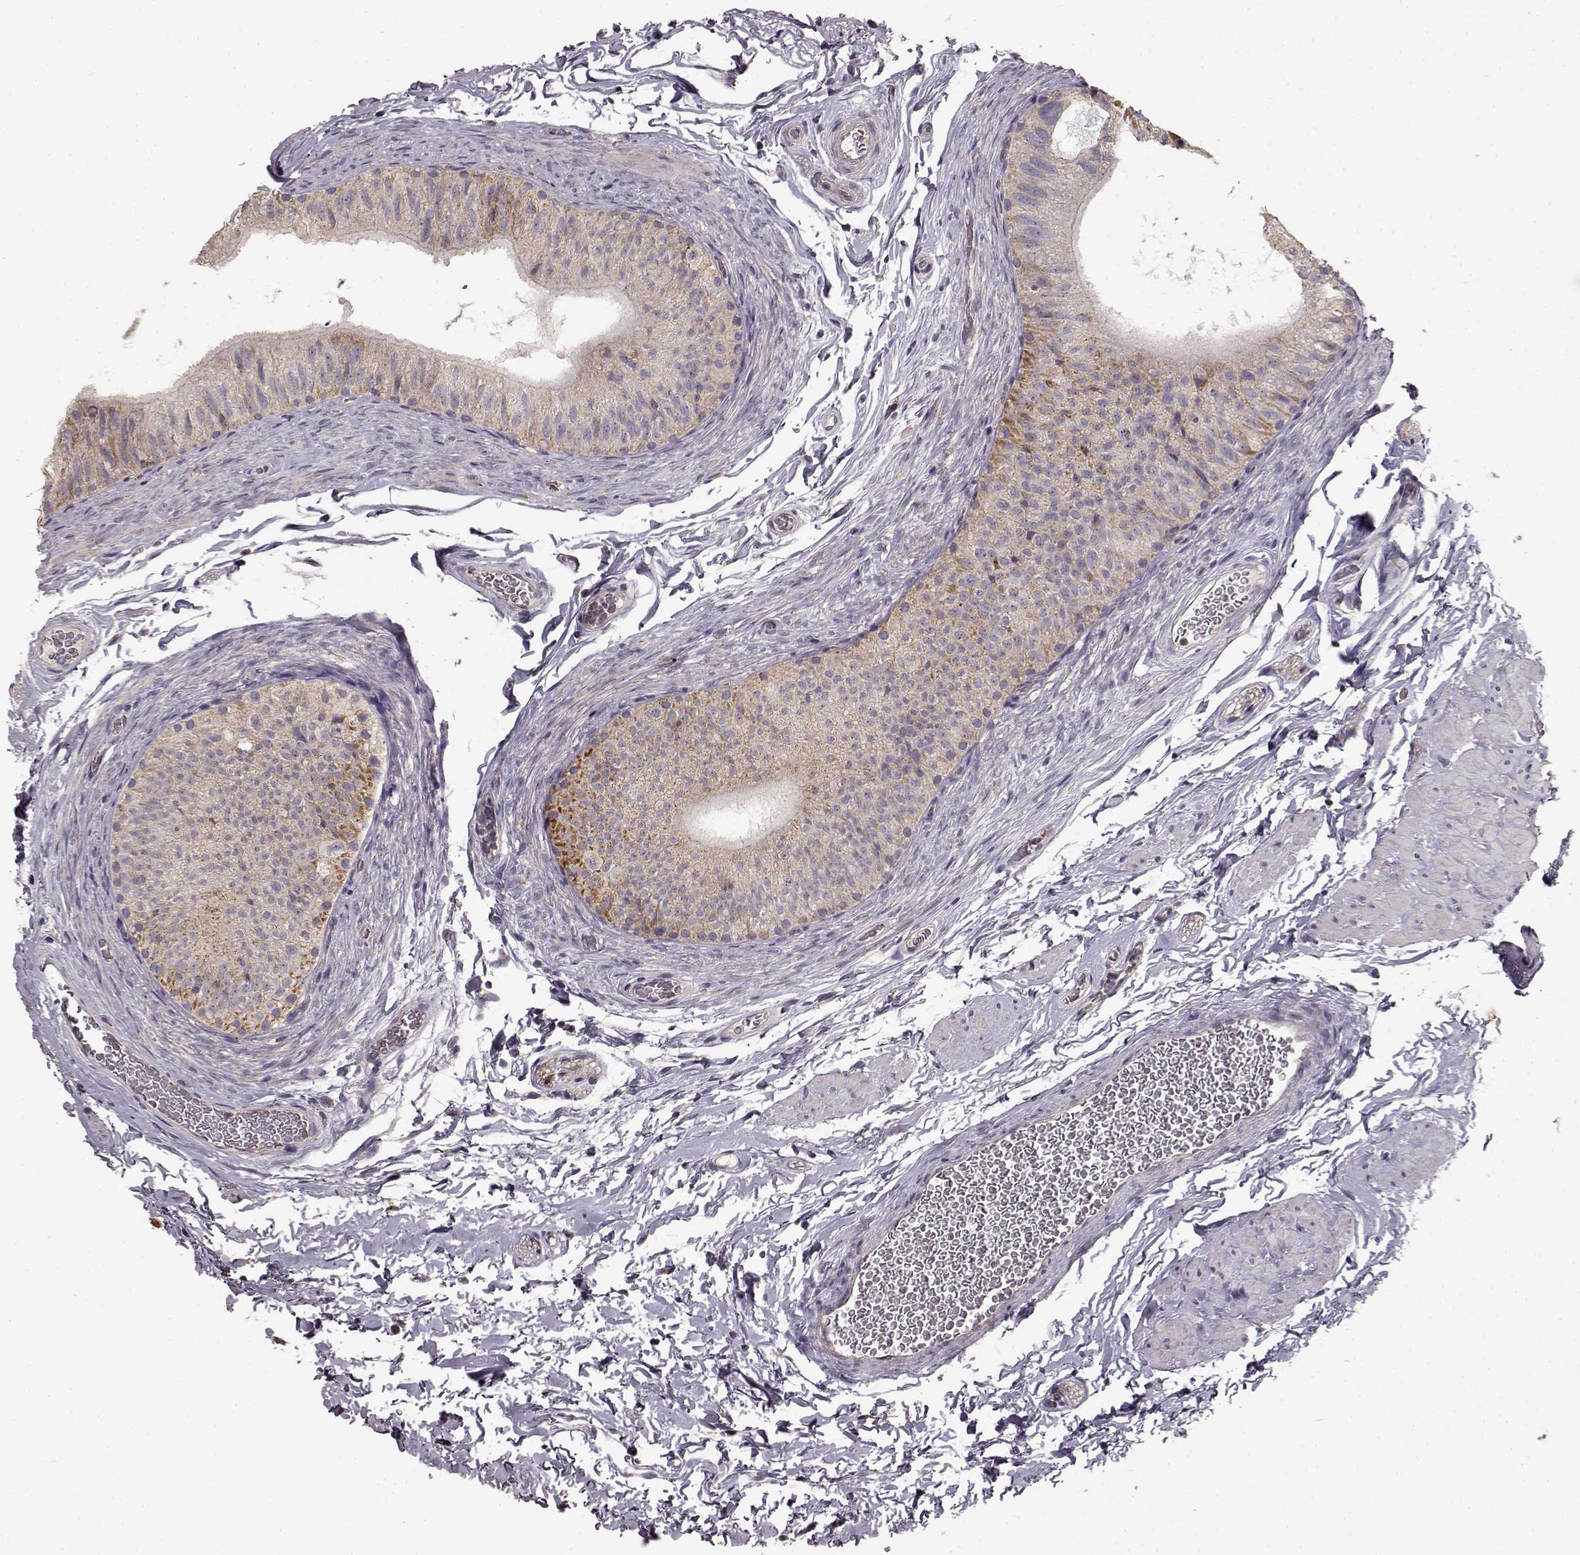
{"staining": {"intensity": "weak", "quantity": ">75%", "location": "cytoplasmic/membranous"}, "tissue": "epididymis", "cell_type": "Glandular cells", "image_type": "normal", "snomed": [{"axis": "morphology", "description": "Normal tissue, NOS"}, {"axis": "topography", "description": "Epididymis, spermatic cord, NOS"}, {"axis": "topography", "description": "Epididymis"}], "caption": "Immunohistochemistry (IHC) histopathology image of unremarkable epididymis: human epididymis stained using IHC shows low levels of weak protein expression localized specifically in the cytoplasmic/membranous of glandular cells, appearing as a cytoplasmic/membranous brown color.", "gene": "ERBB3", "patient": {"sex": "male", "age": 31}}